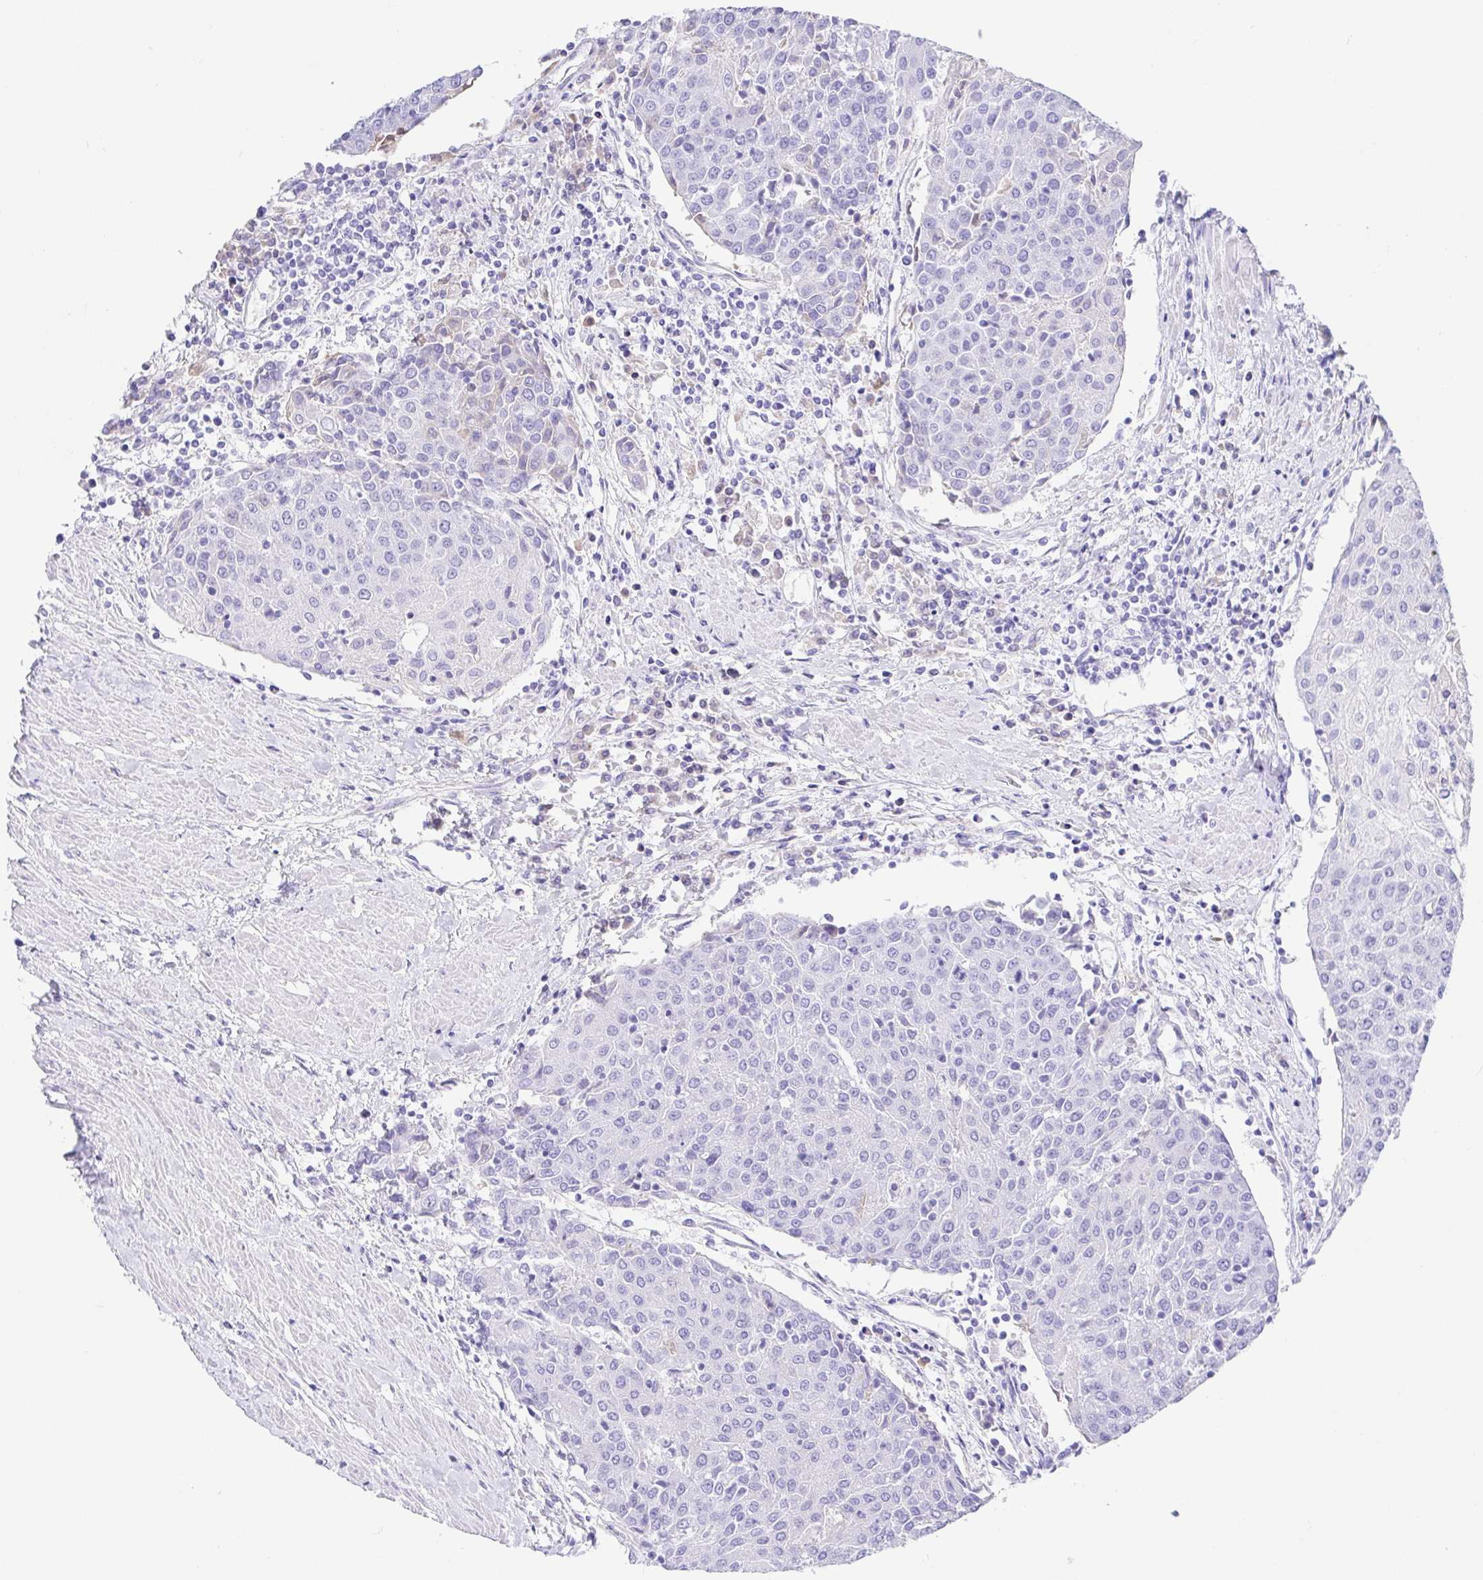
{"staining": {"intensity": "negative", "quantity": "none", "location": "none"}, "tissue": "urothelial cancer", "cell_type": "Tumor cells", "image_type": "cancer", "snomed": [{"axis": "morphology", "description": "Urothelial carcinoma, High grade"}, {"axis": "topography", "description": "Urinary bladder"}], "caption": "Histopathology image shows no significant protein staining in tumor cells of high-grade urothelial carcinoma.", "gene": "GKN1", "patient": {"sex": "female", "age": 85}}